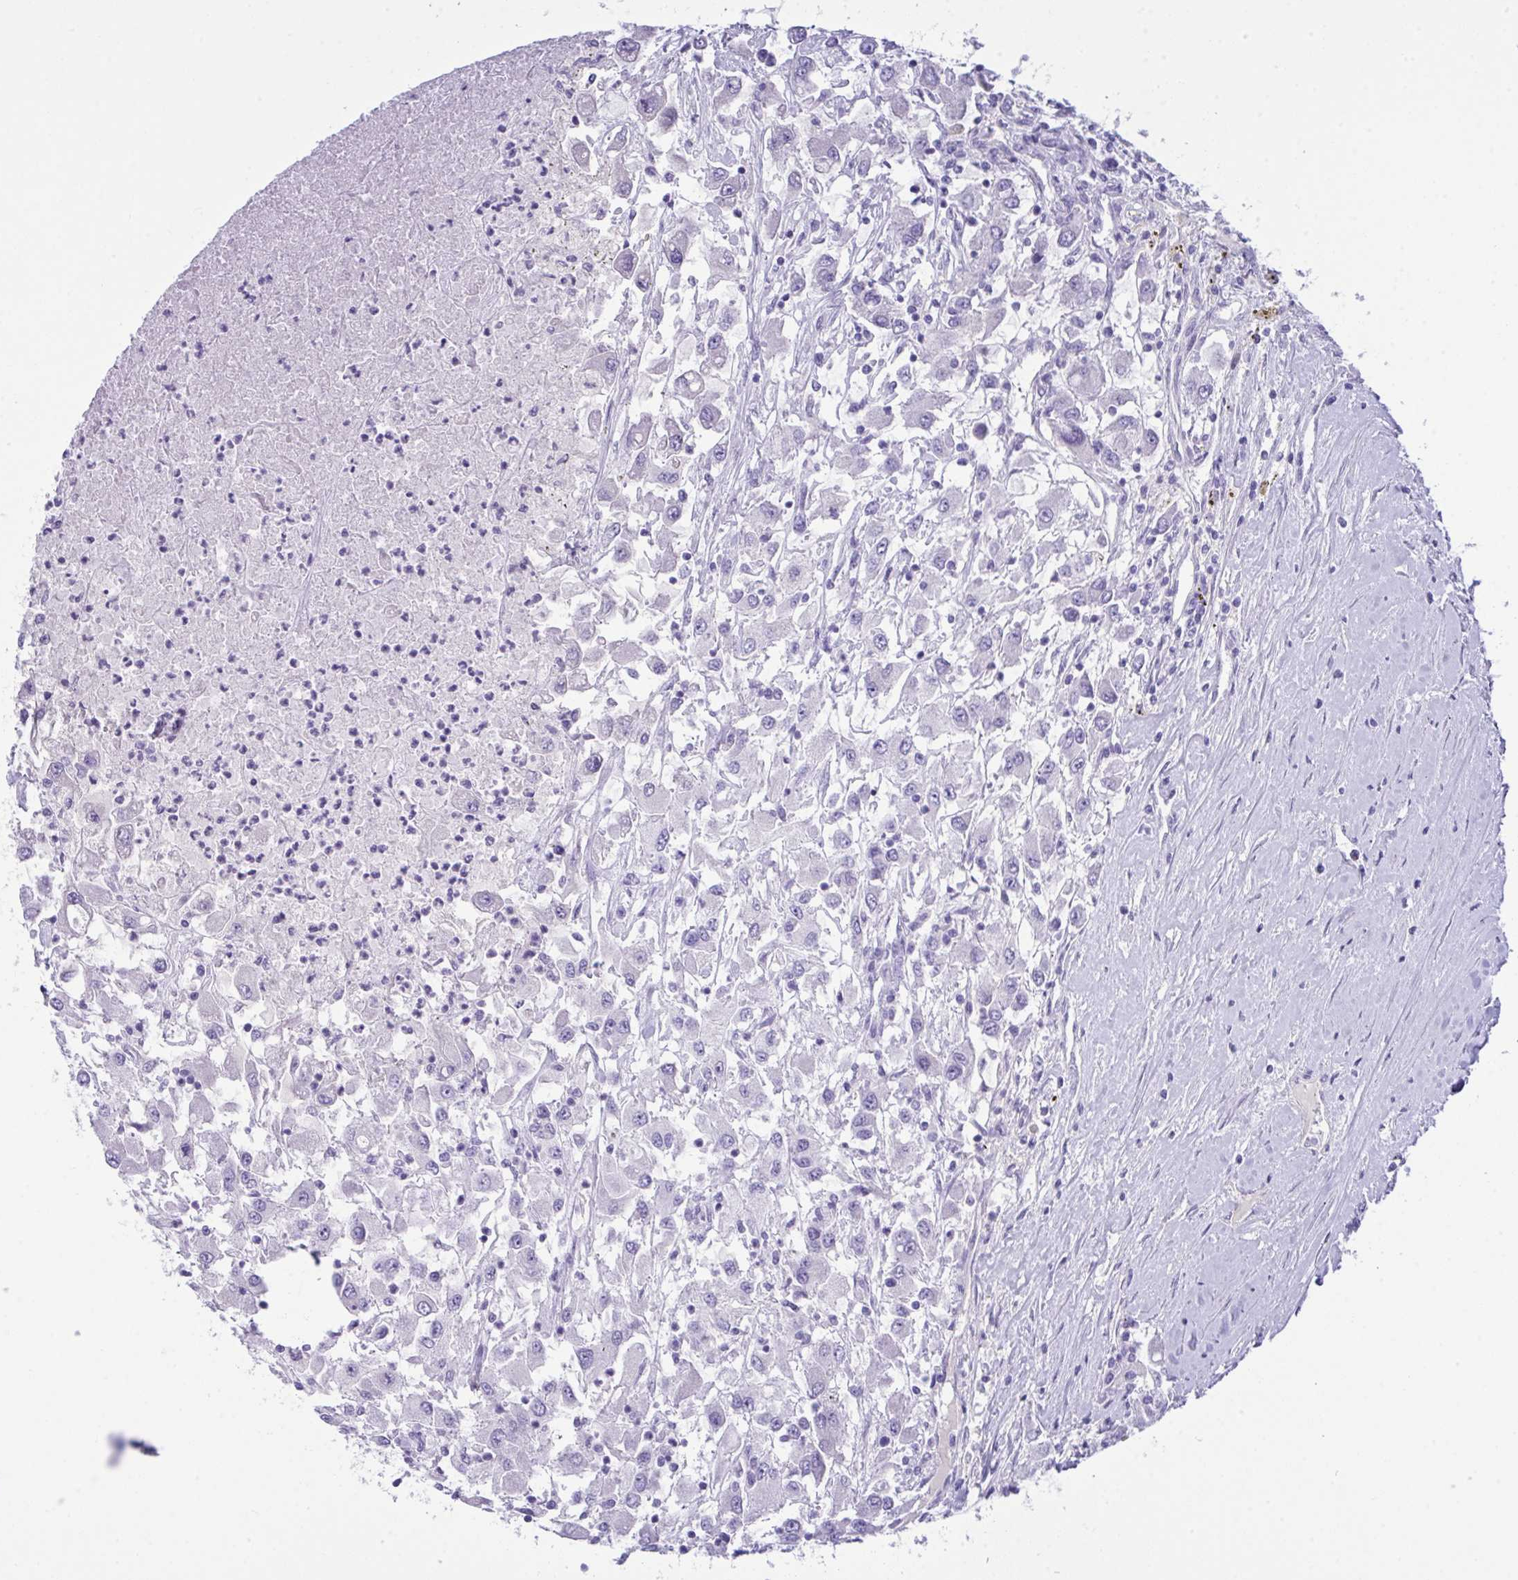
{"staining": {"intensity": "negative", "quantity": "none", "location": "none"}, "tissue": "renal cancer", "cell_type": "Tumor cells", "image_type": "cancer", "snomed": [{"axis": "morphology", "description": "Adenocarcinoma, NOS"}, {"axis": "topography", "description": "Kidney"}], "caption": "There is no significant staining in tumor cells of renal adenocarcinoma.", "gene": "GLB1L2", "patient": {"sex": "female", "age": 67}}